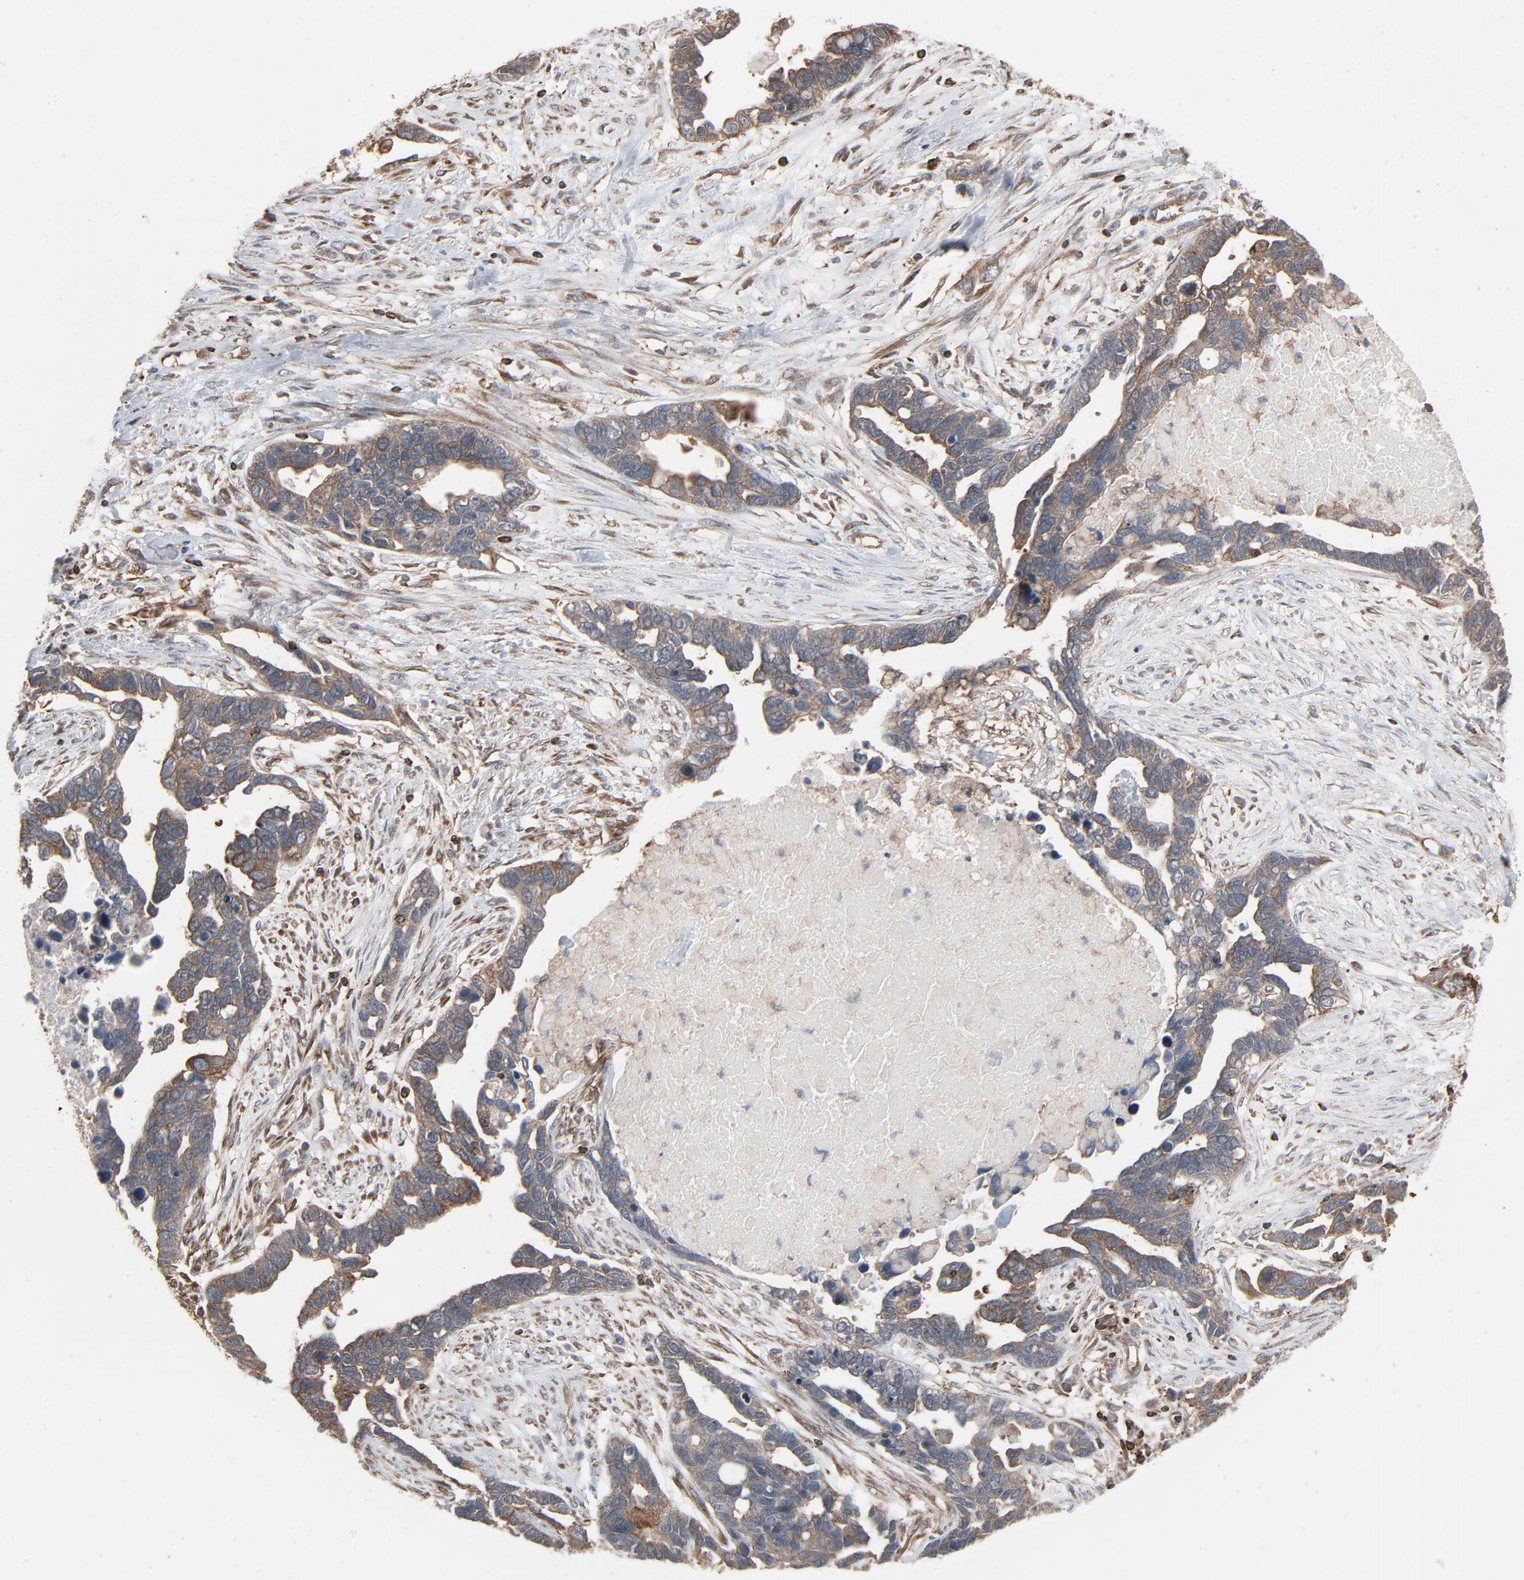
{"staining": {"intensity": "weak", "quantity": "<25%", "location": "cytoplasmic/membranous"}, "tissue": "ovarian cancer", "cell_type": "Tumor cells", "image_type": "cancer", "snomed": [{"axis": "morphology", "description": "Cystadenocarcinoma, serous, NOS"}, {"axis": "topography", "description": "Ovary"}], "caption": "There is no significant positivity in tumor cells of ovarian cancer.", "gene": "OPTN", "patient": {"sex": "female", "age": 54}}